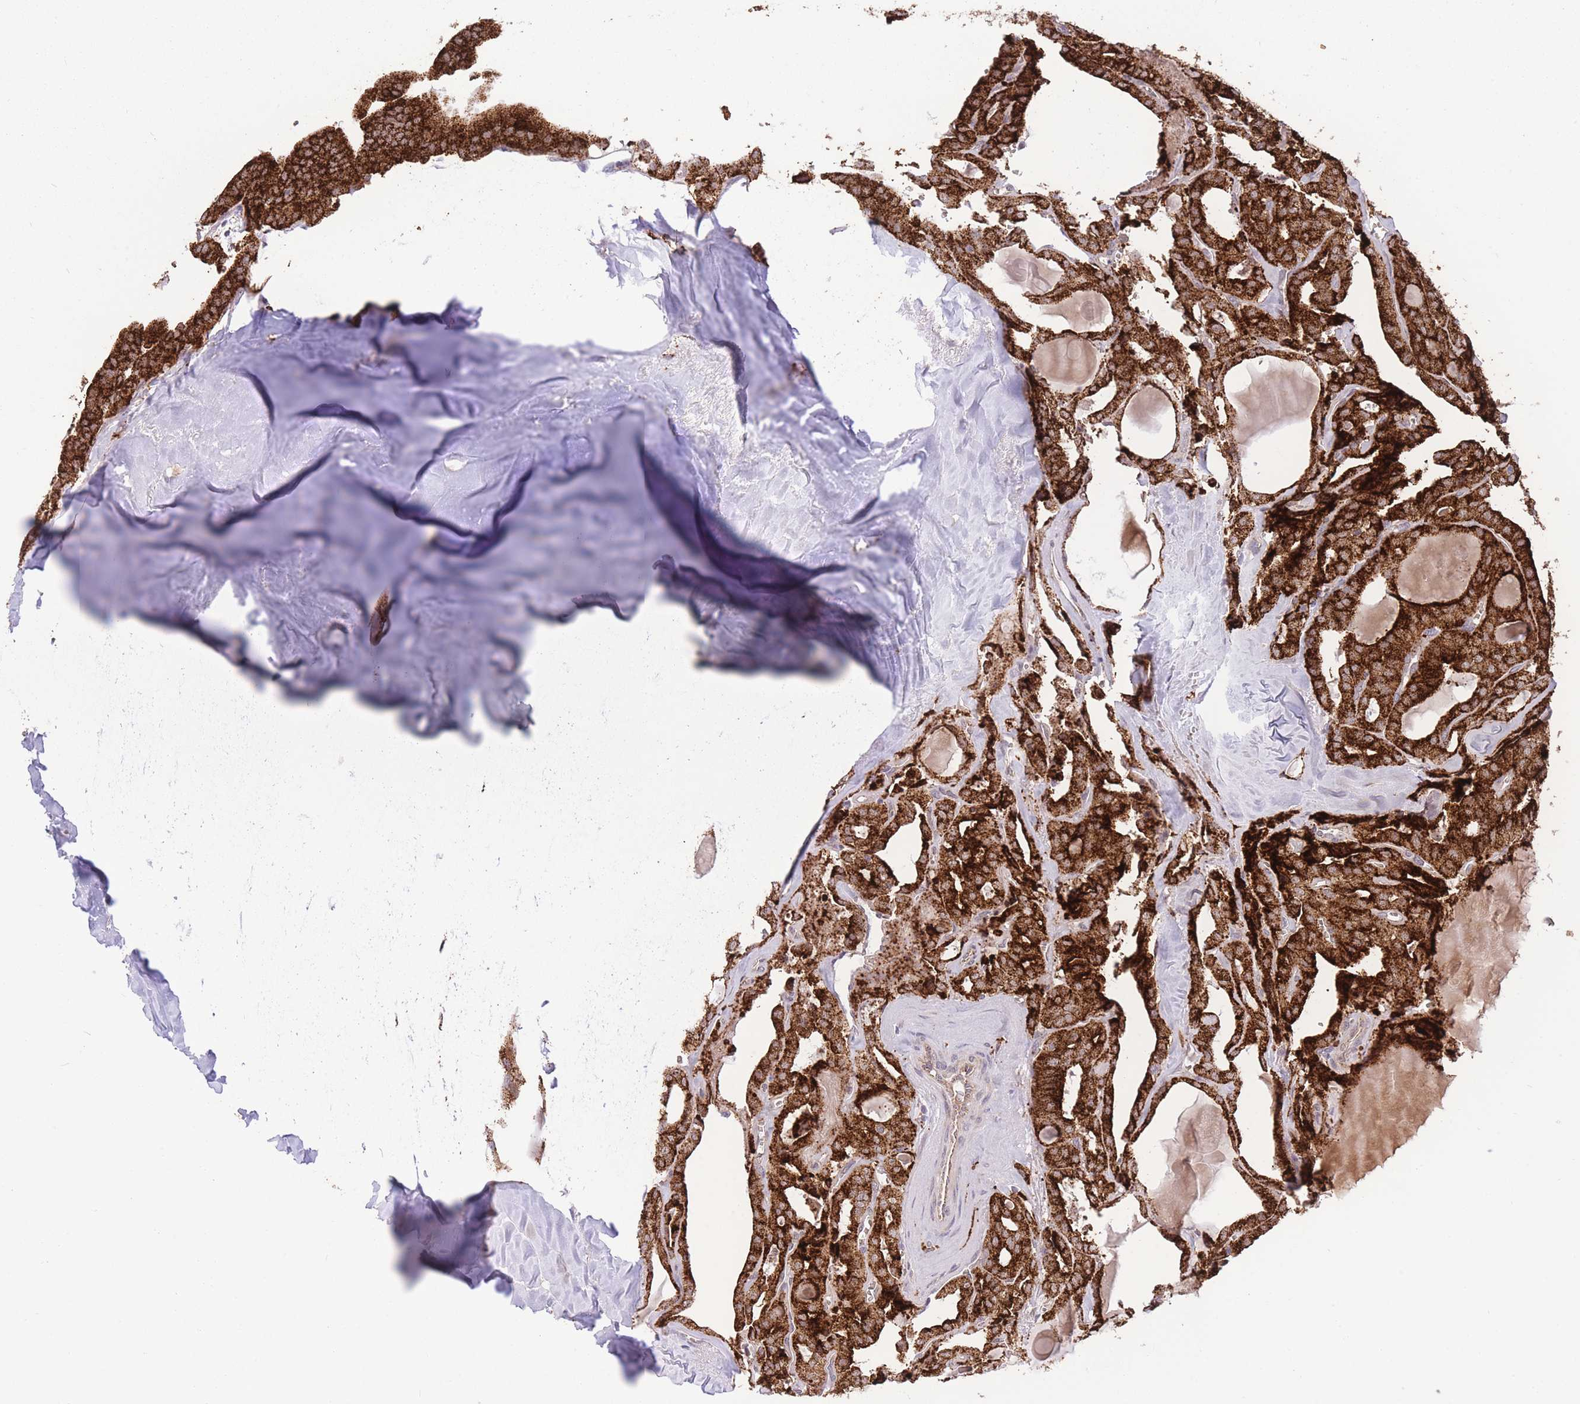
{"staining": {"intensity": "strong", "quantity": ">75%", "location": "cytoplasmic/membranous"}, "tissue": "thyroid cancer", "cell_type": "Tumor cells", "image_type": "cancer", "snomed": [{"axis": "morphology", "description": "Papillary adenocarcinoma, NOS"}, {"axis": "topography", "description": "Thyroid gland"}], "caption": "There is high levels of strong cytoplasmic/membranous expression in tumor cells of thyroid papillary adenocarcinoma, as demonstrated by immunohistochemical staining (brown color).", "gene": "POLR3F", "patient": {"sex": "male", "age": 52}}